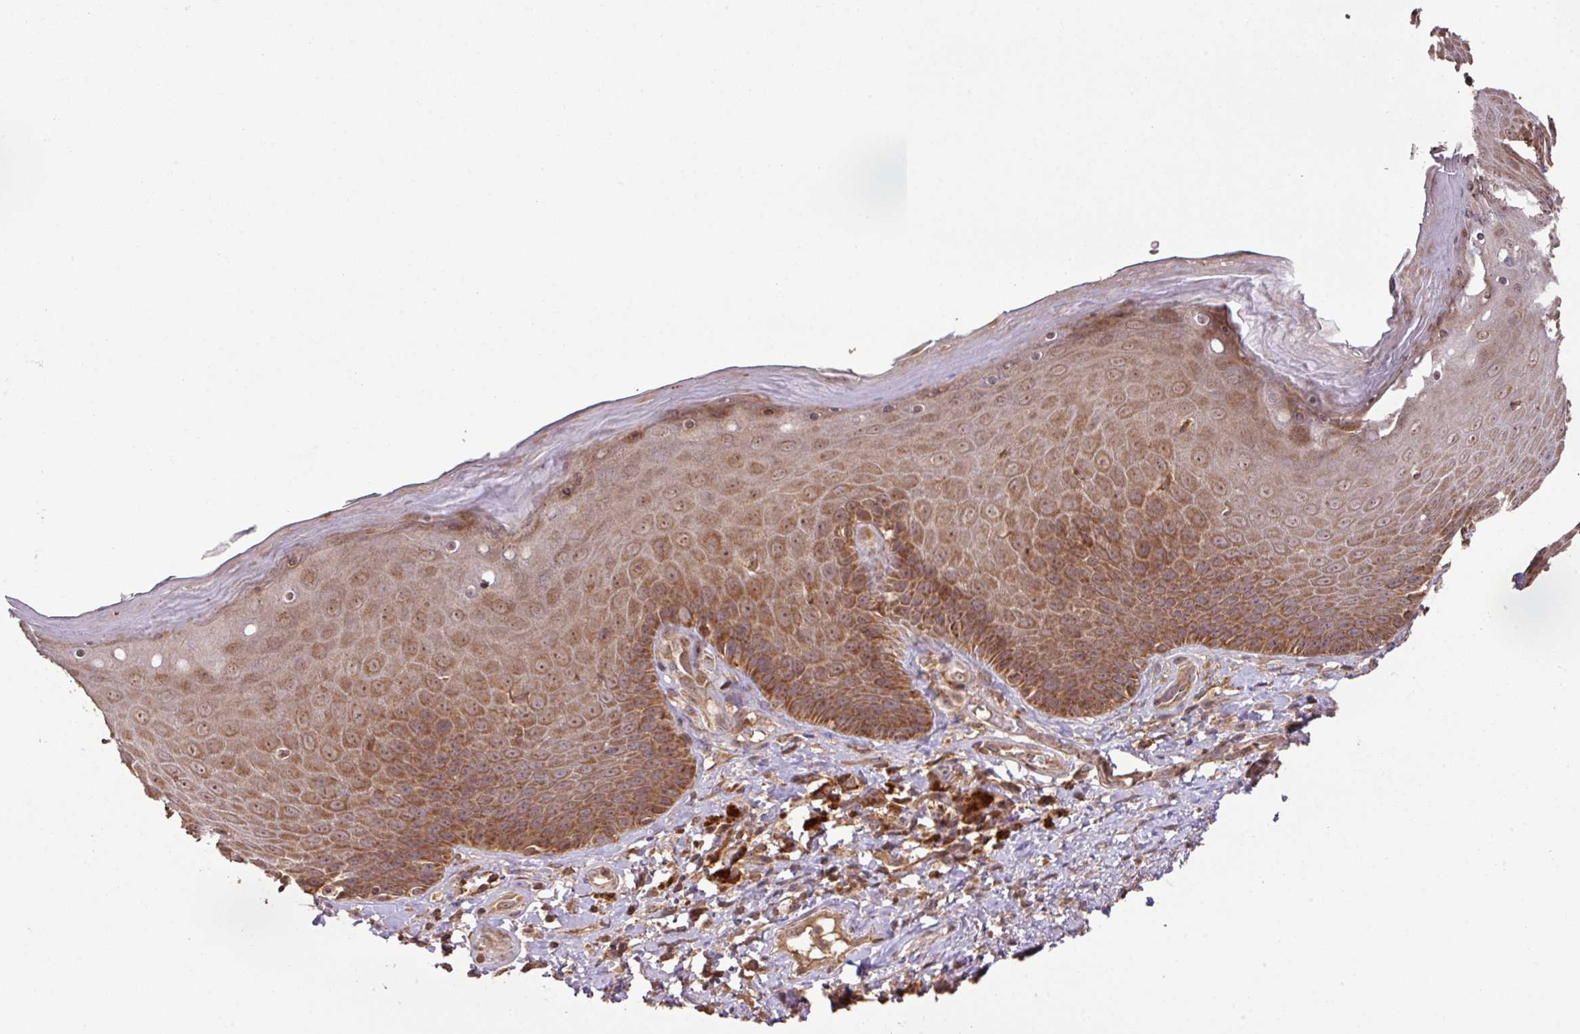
{"staining": {"intensity": "moderate", "quantity": ">75%", "location": "cytoplasmic/membranous,nuclear"}, "tissue": "skin", "cell_type": "Epidermal cells", "image_type": "normal", "snomed": [{"axis": "morphology", "description": "Normal tissue, NOS"}, {"axis": "topography", "description": "Anal"}, {"axis": "topography", "description": "Peripheral nerve tissue"}], "caption": "The histopathology image shows a brown stain indicating the presence of a protein in the cytoplasmic/membranous,nuclear of epidermal cells in skin.", "gene": "MRRF", "patient": {"sex": "male", "age": 53}}